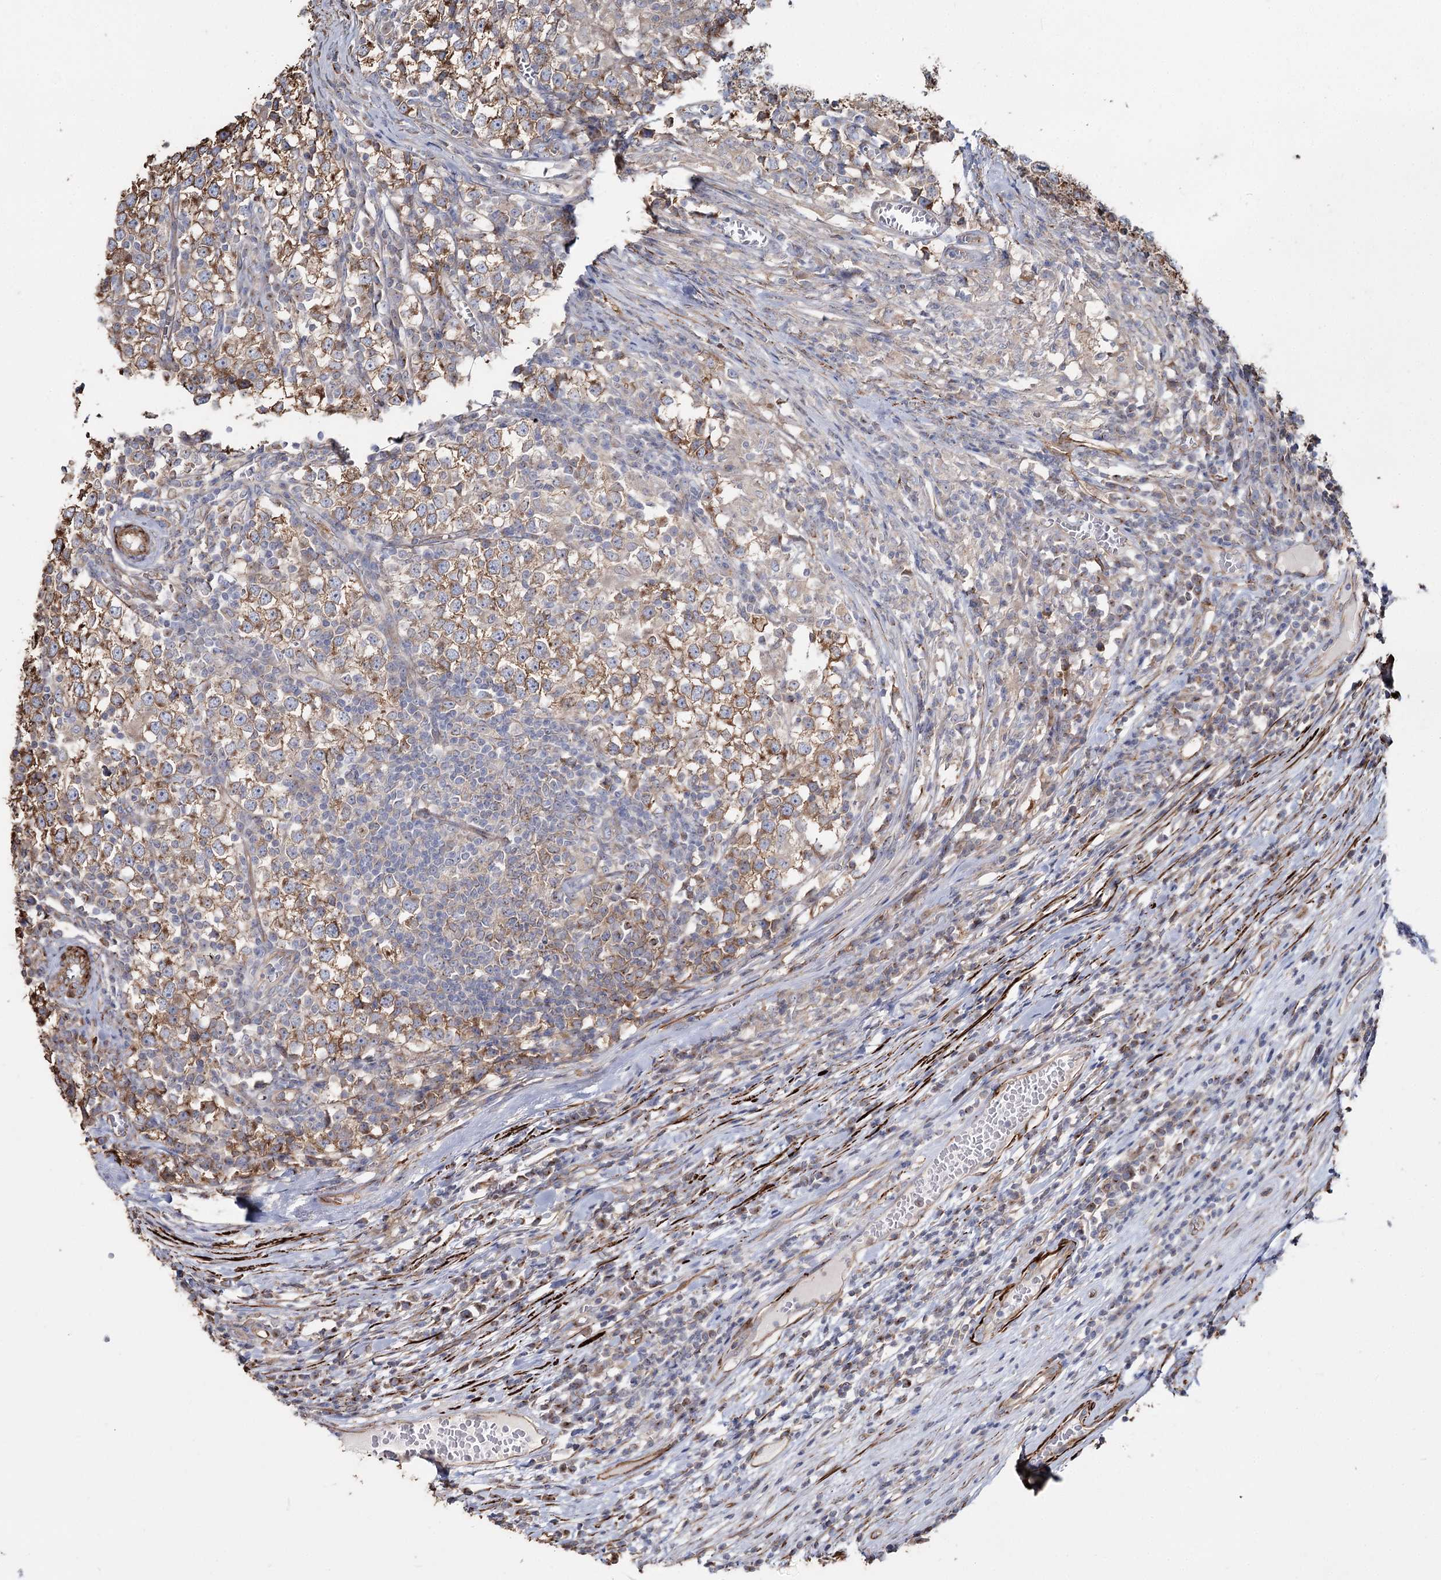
{"staining": {"intensity": "moderate", "quantity": ">75%", "location": "cytoplasmic/membranous"}, "tissue": "testis cancer", "cell_type": "Tumor cells", "image_type": "cancer", "snomed": [{"axis": "morphology", "description": "Seminoma, NOS"}, {"axis": "topography", "description": "Testis"}], "caption": "A brown stain labels moderate cytoplasmic/membranous staining of a protein in human seminoma (testis) tumor cells.", "gene": "SUMF1", "patient": {"sex": "male", "age": 65}}